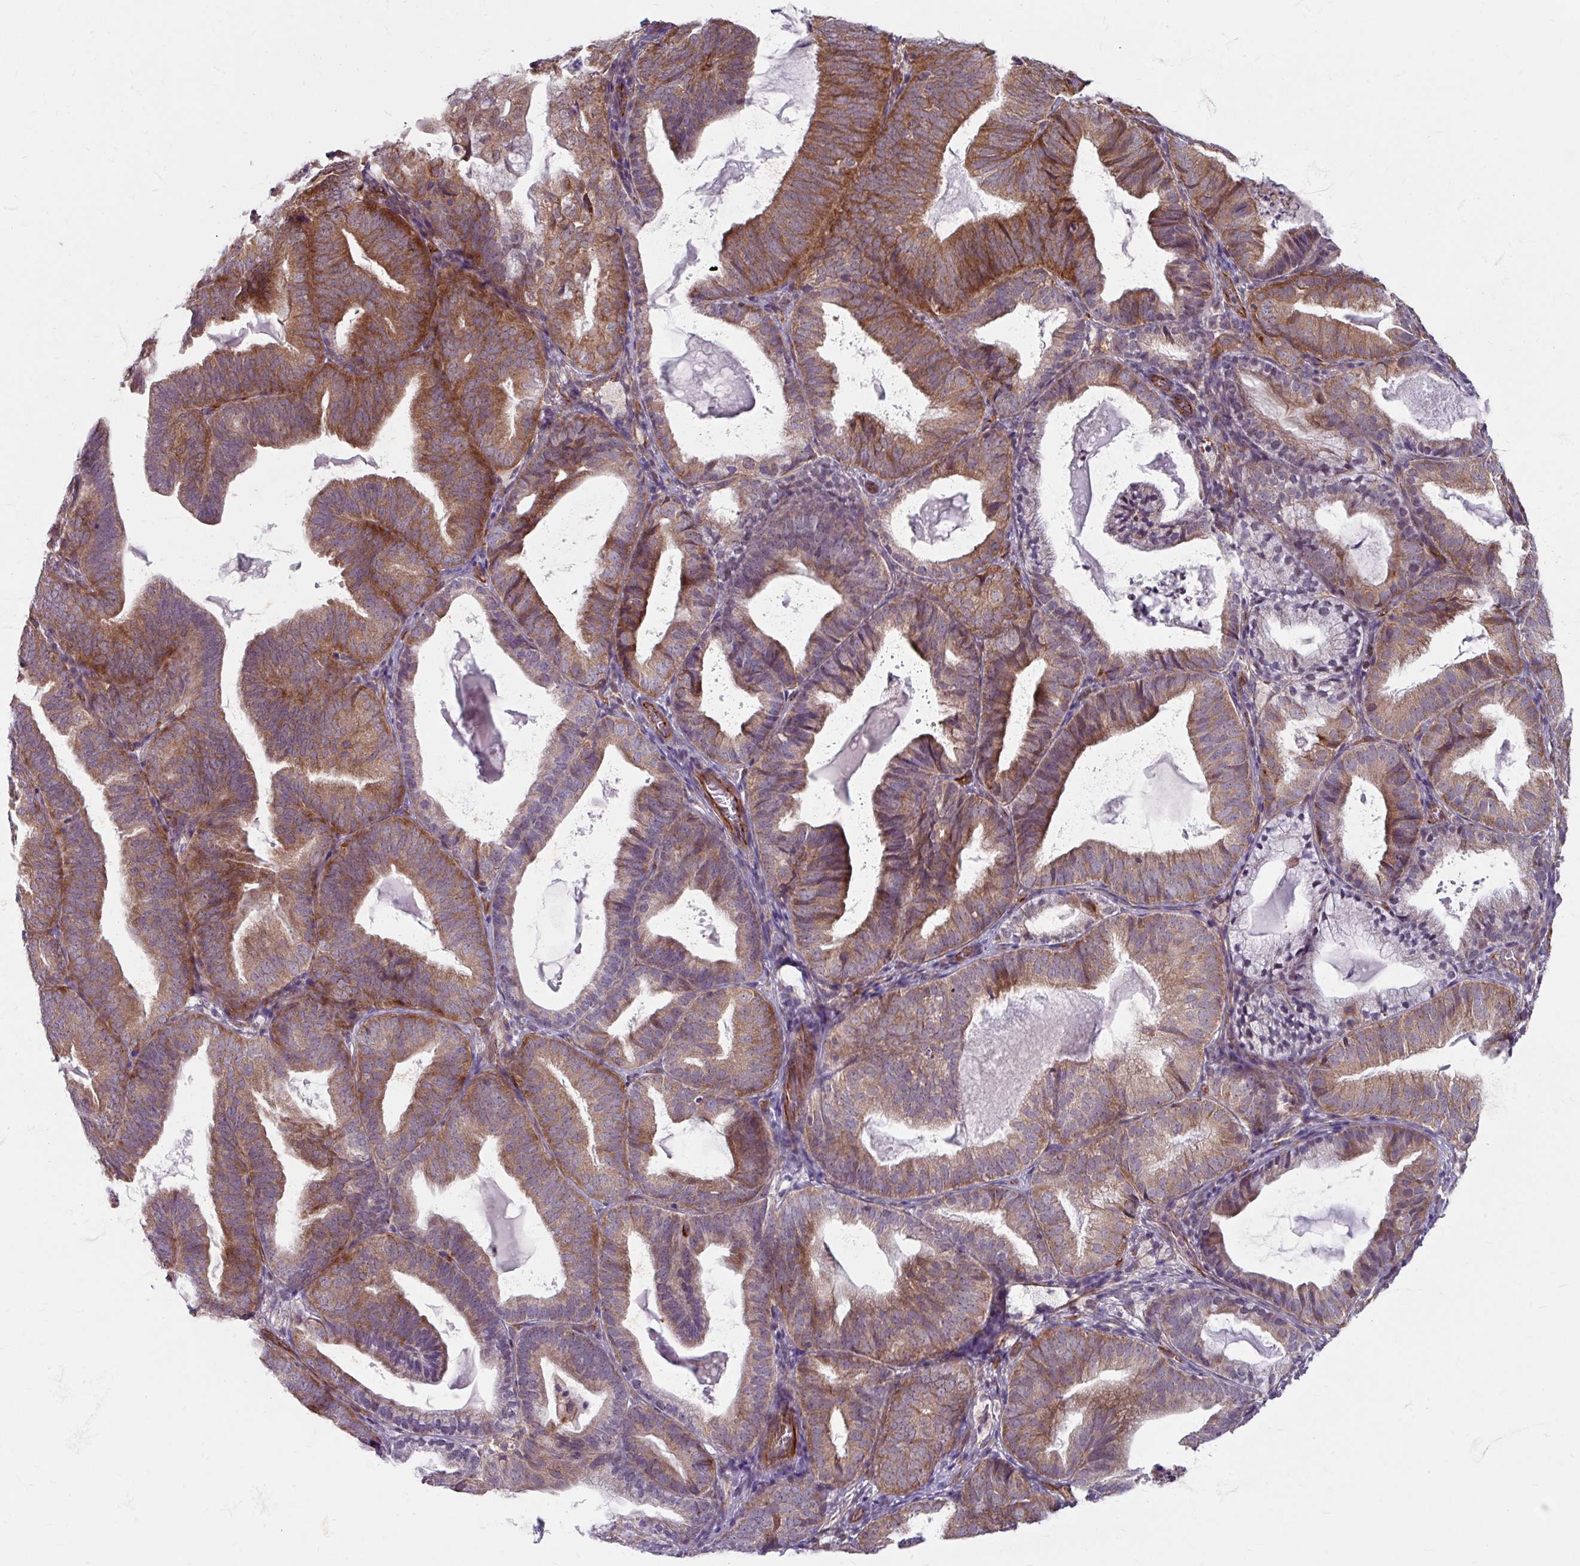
{"staining": {"intensity": "moderate", "quantity": ">75%", "location": "cytoplasmic/membranous"}, "tissue": "endometrial cancer", "cell_type": "Tumor cells", "image_type": "cancer", "snomed": [{"axis": "morphology", "description": "Adenocarcinoma, NOS"}, {"axis": "topography", "description": "Endometrium"}], "caption": "Endometrial adenocarcinoma stained for a protein demonstrates moderate cytoplasmic/membranous positivity in tumor cells.", "gene": "DAAM2", "patient": {"sex": "female", "age": 80}}